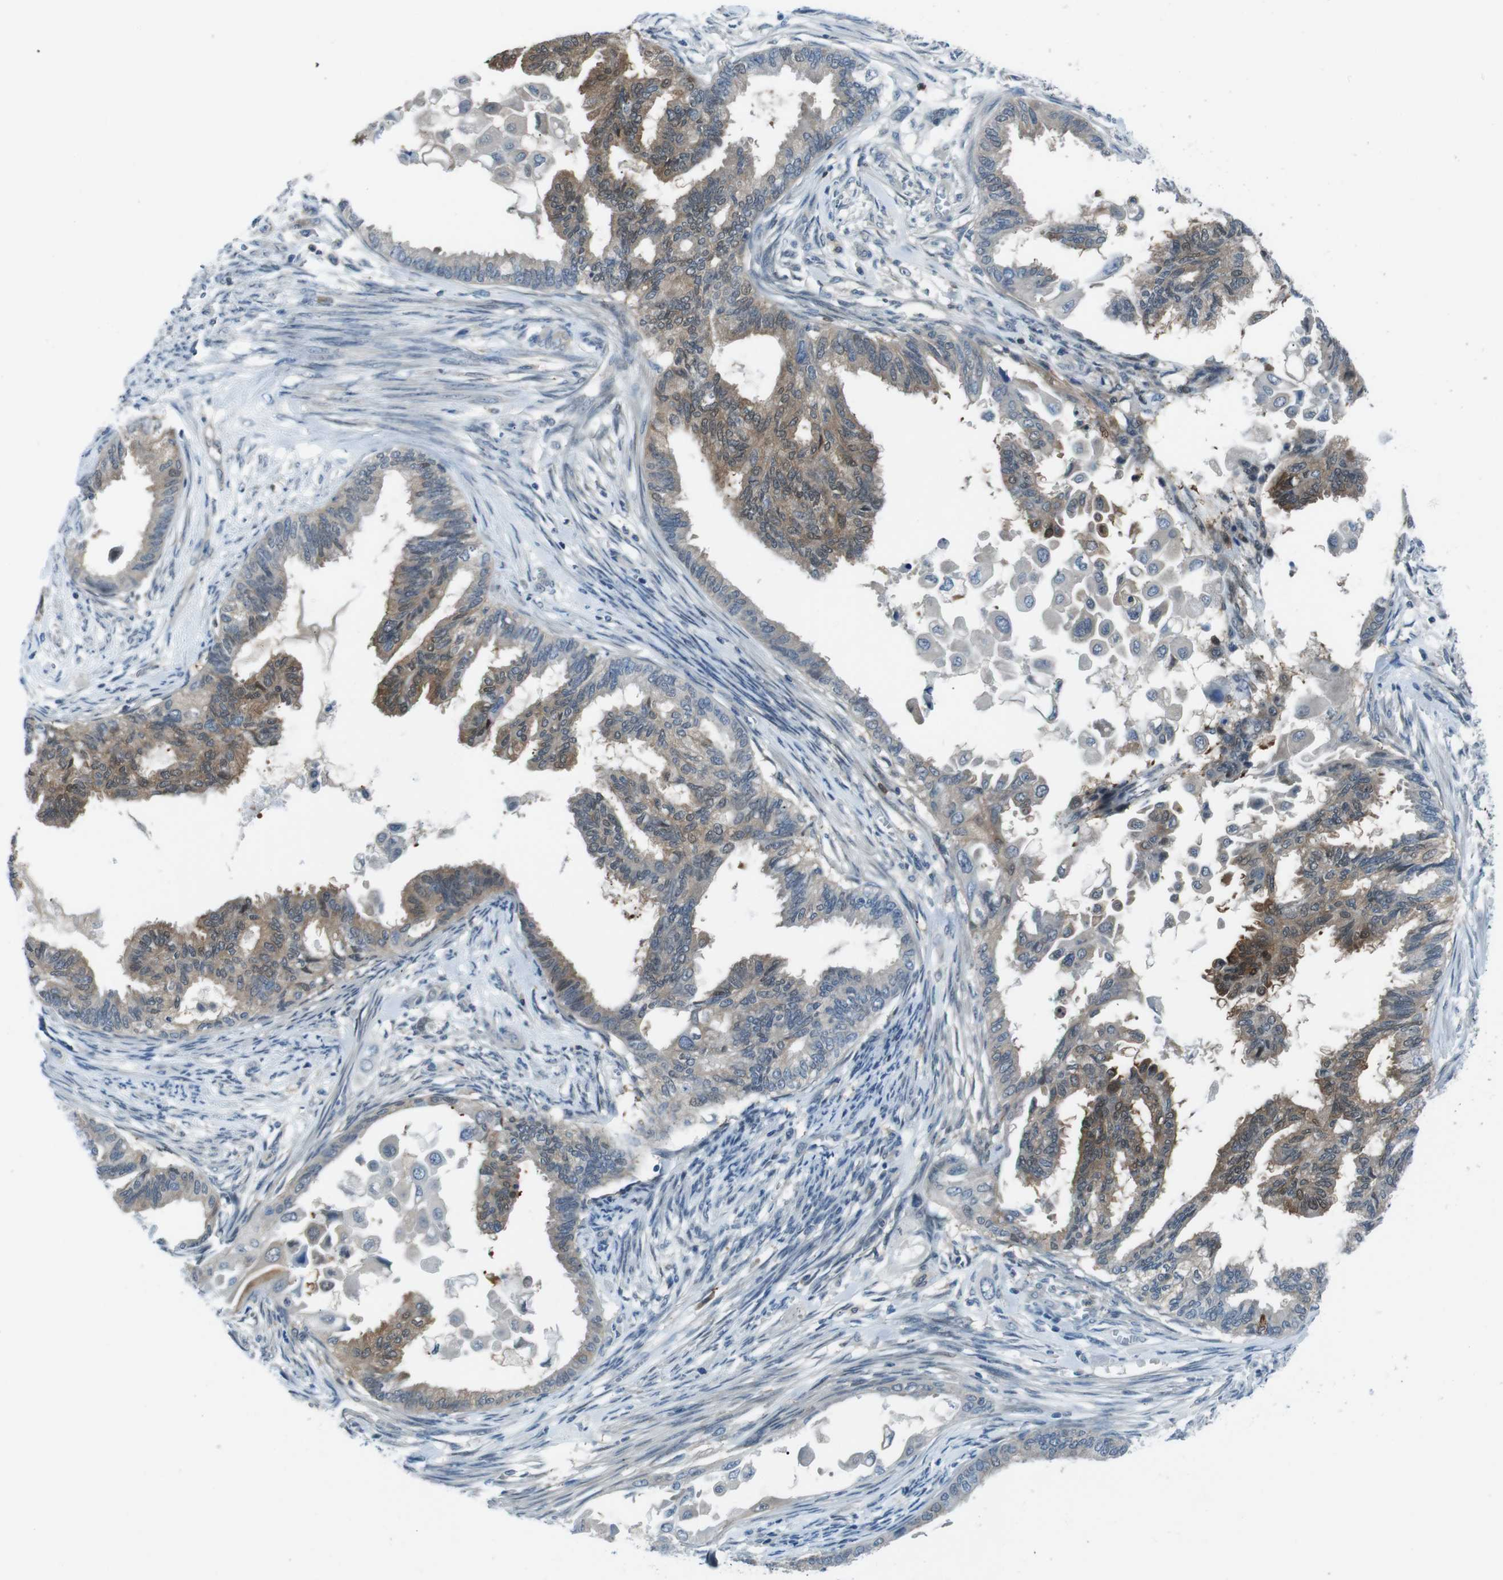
{"staining": {"intensity": "moderate", "quantity": "25%-75%", "location": "cytoplasmic/membranous,nuclear"}, "tissue": "cervical cancer", "cell_type": "Tumor cells", "image_type": "cancer", "snomed": [{"axis": "morphology", "description": "Normal tissue, NOS"}, {"axis": "morphology", "description": "Adenocarcinoma, NOS"}, {"axis": "topography", "description": "Cervix"}, {"axis": "topography", "description": "Endometrium"}], "caption": "The image exhibits staining of cervical adenocarcinoma, revealing moderate cytoplasmic/membranous and nuclear protein staining (brown color) within tumor cells.", "gene": "NANOS2", "patient": {"sex": "female", "age": 86}}